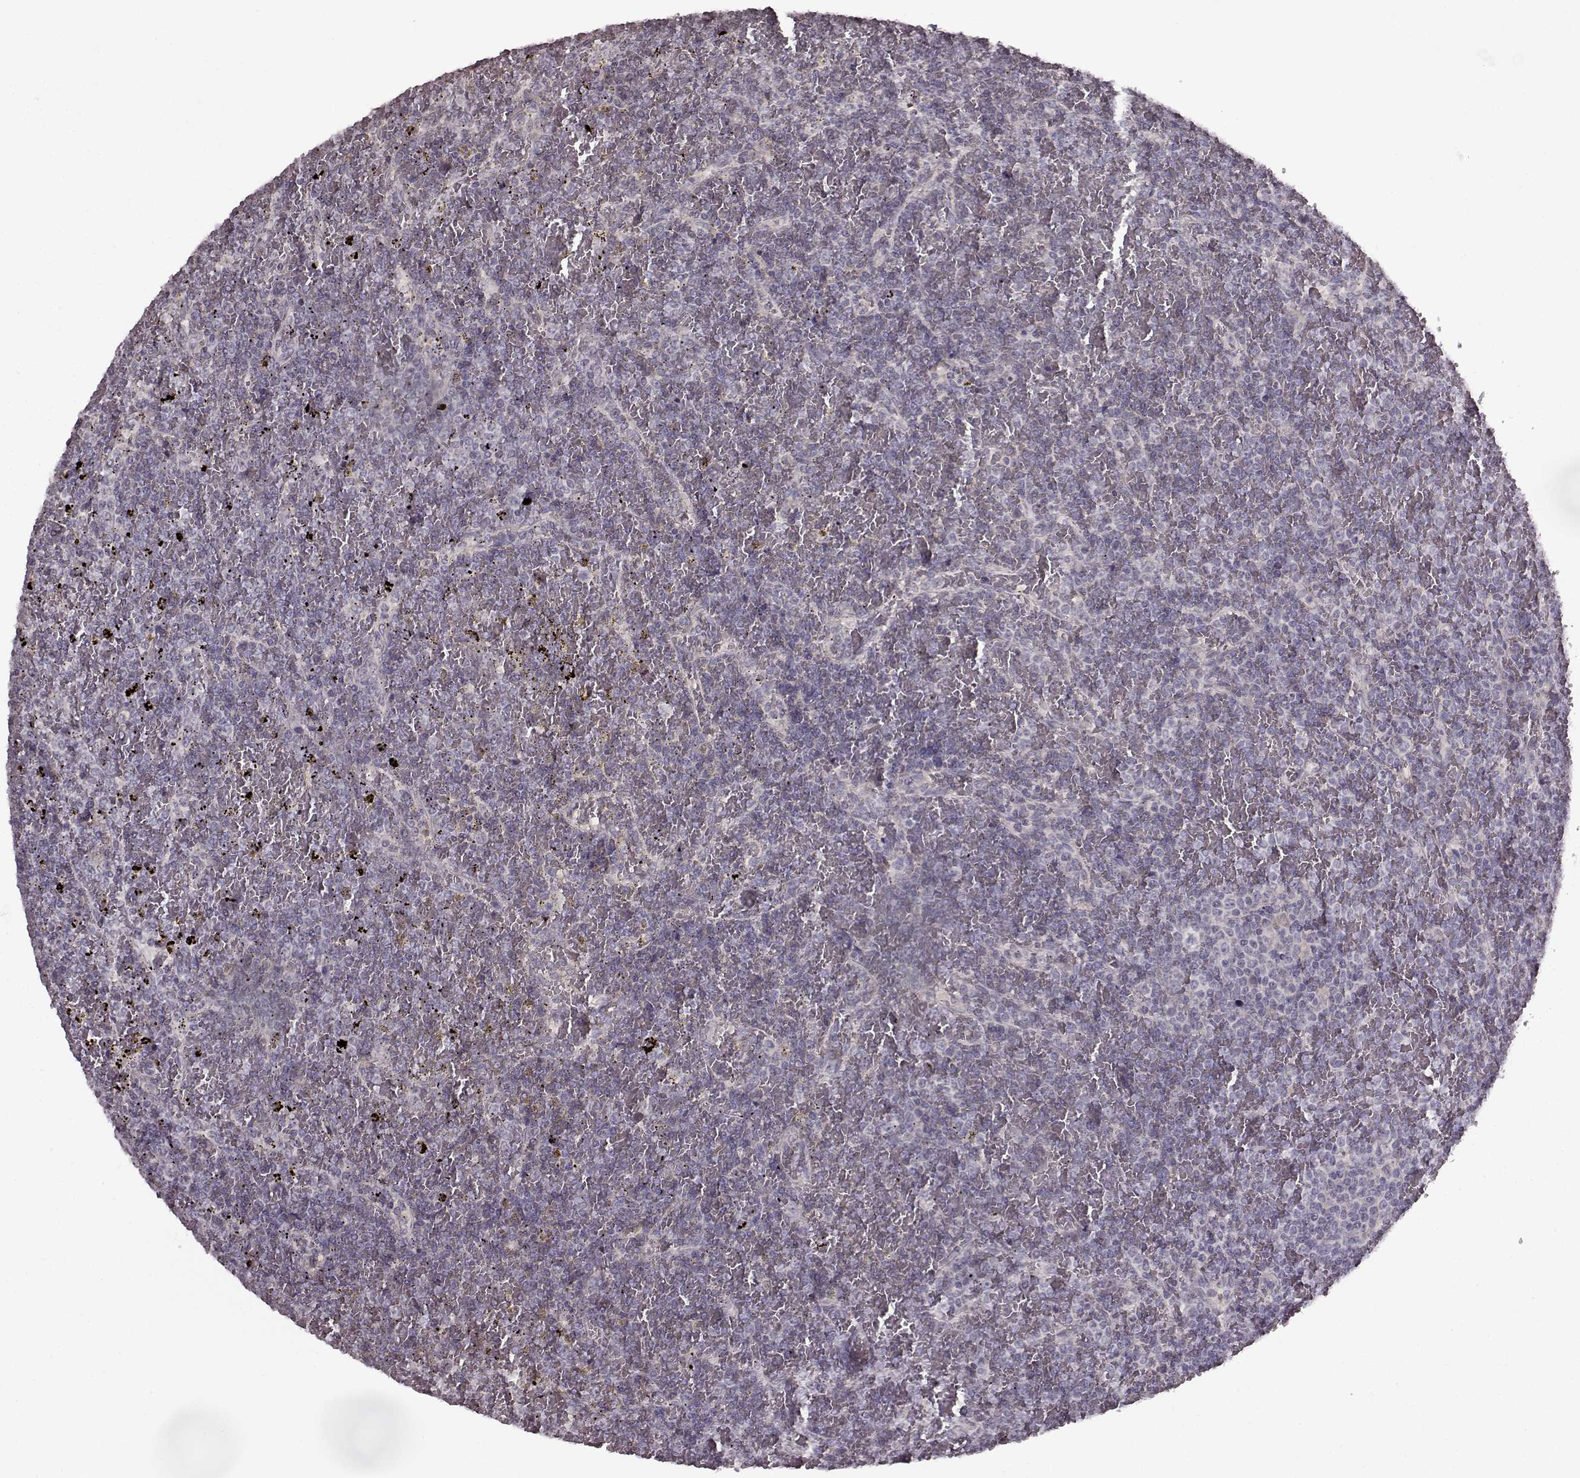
{"staining": {"intensity": "negative", "quantity": "none", "location": "none"}, "tissue": "lymphoma", "cell_type": "Tumor cells", "image_type": "cancer", "snomed": [{"axis": "morphology", "description": "Malignant lymphoma, non-Hodgkin's type, Low grade"}, {"axis": "topography", "description": "Spleen"}], "caption": "Immunohistochemical staining of lymphoma shows no significant positivity in tumor cells. (Stains: DAB (3,3'-diaminobenzidine) IHC with hematoxylin counter stain, Microscopy: brightfield microscopy at high magnification).", "gene": "FSHB", "patient": {"sex": "female", "age": 77}}